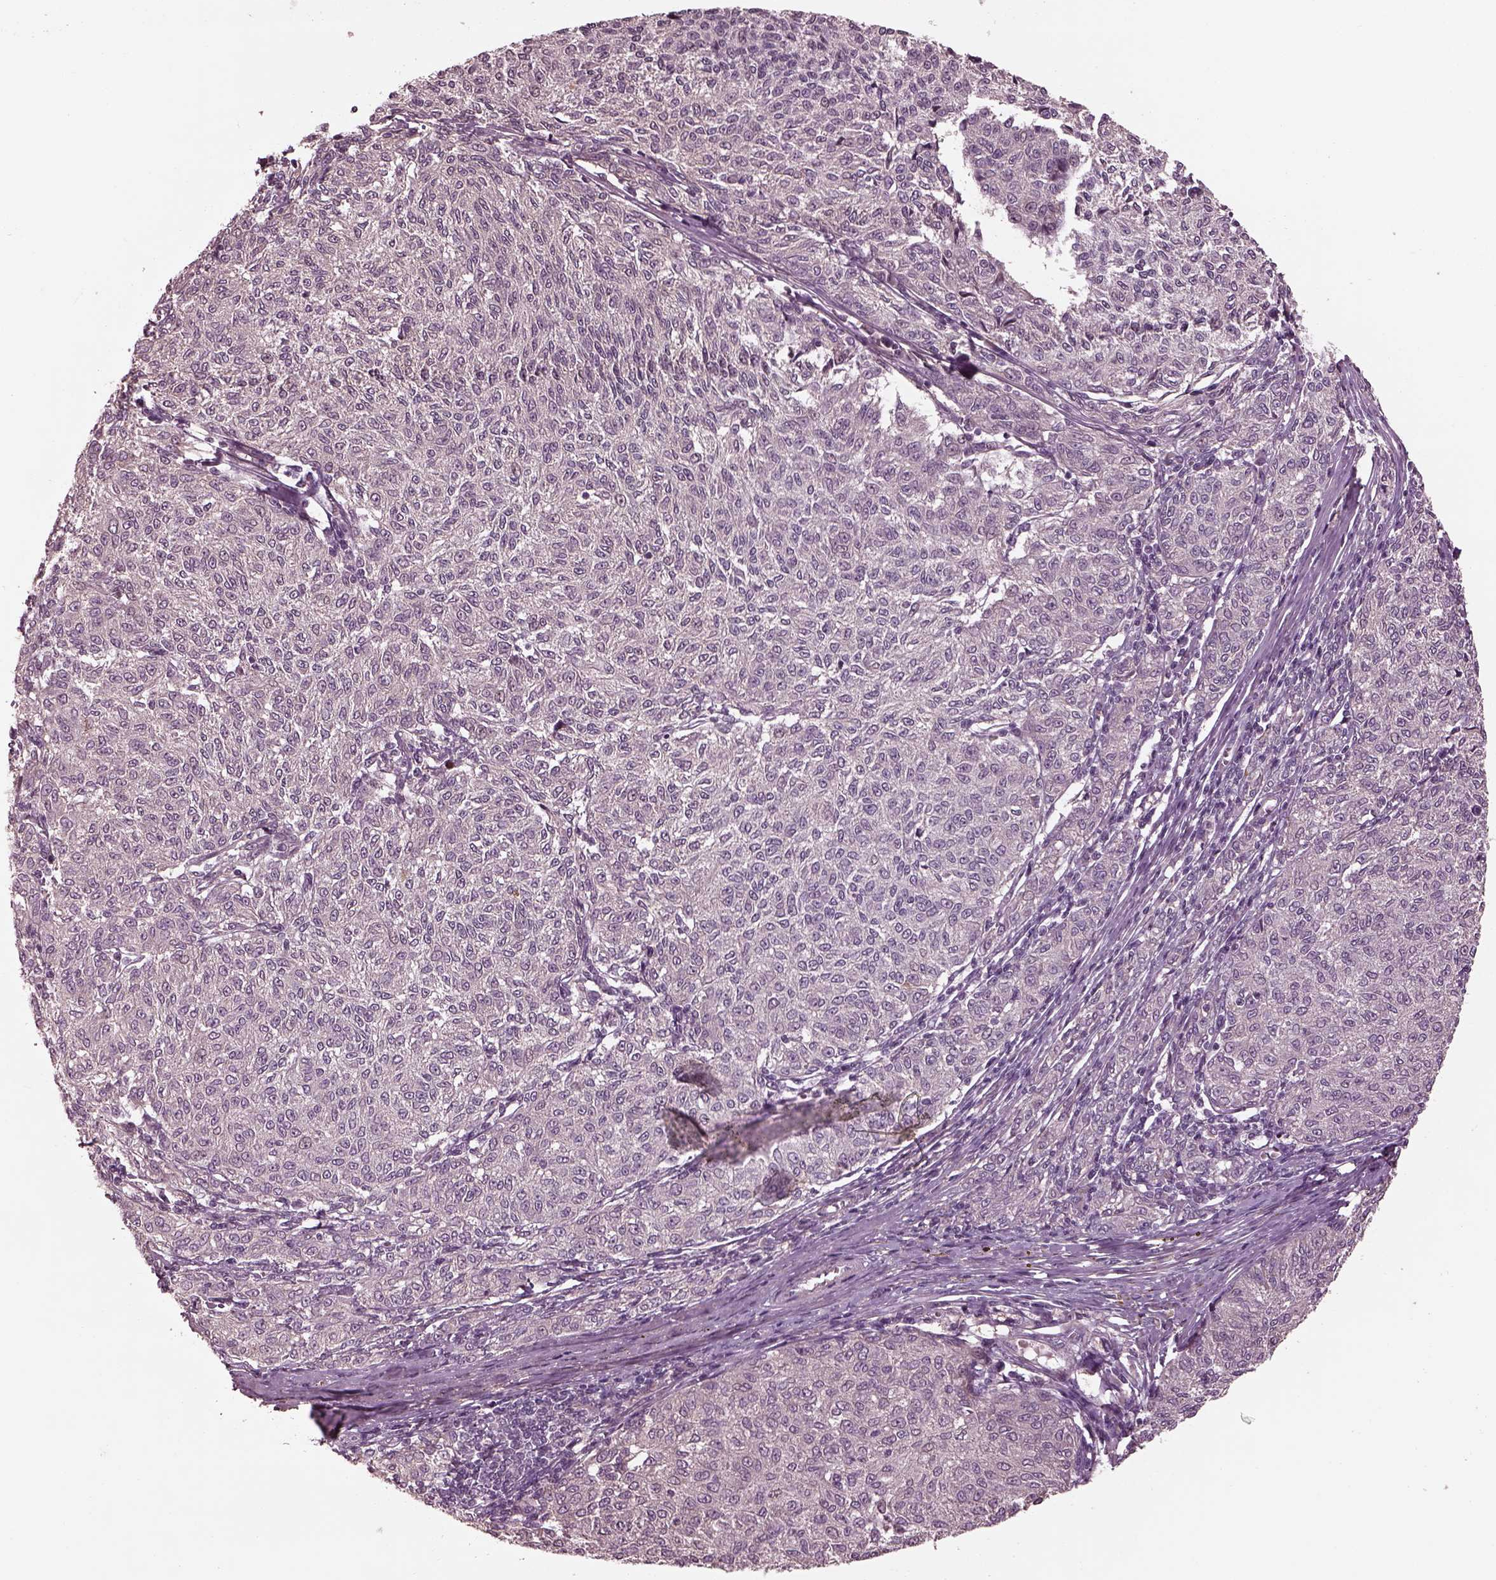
{"staining": {"intensity": "negative", "quantity": "none", "location": "none"}, "tissue": "melanoma", "cell_type": "Tumor cells", "image_type": "cancer", "snomed": [{"axis": "morphology", "description": "Malignant melanoma, NOS"}, {"axis": "topography", "description": "Skin"}], "caption": "The IHC photomicrograph has no significant expression in tumor cells of malignant melanoma tissue.", "gene": "EFEMP1", "patient": {"sex": "female", "age": 72}}